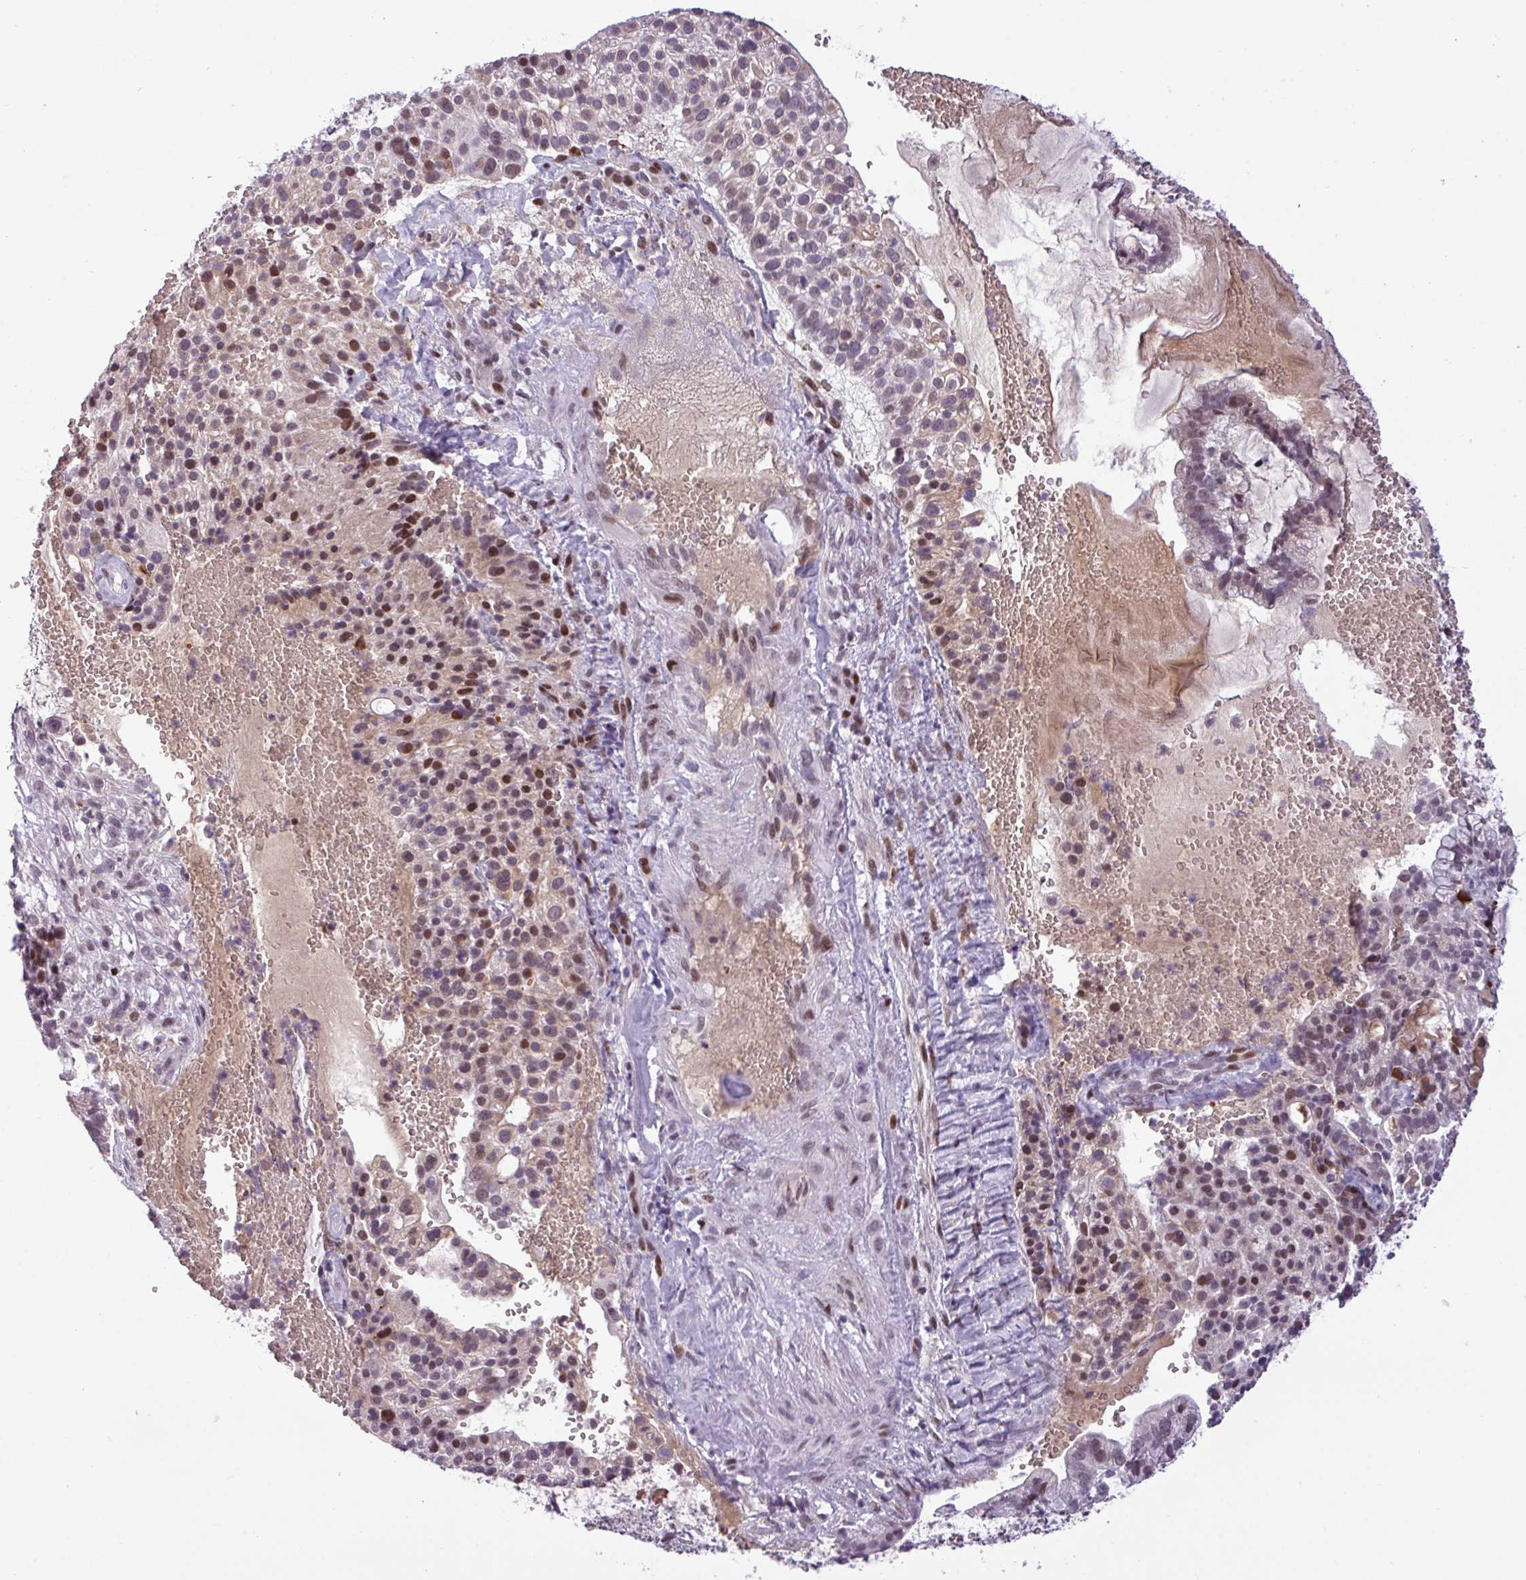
{"staining": {"intensity": "moderate", "quantity": "<25%", "location": "nuclear"}, "tissue": "cervical cancer", "cell_type": "Tumor cells", "image_type": "cancer", "snomed": [{"axis": "morphology", "description": "Adenocarcinoma, NOS"}, {"axis": "topography", "description": "Cervix"}], "caption": "Cervical cancer stained with IHC displays moderate nuclear staining in about <25% of tumor cells.", "gene": "SLC66A2", "patient": {"sex": "female", "age": 41}}